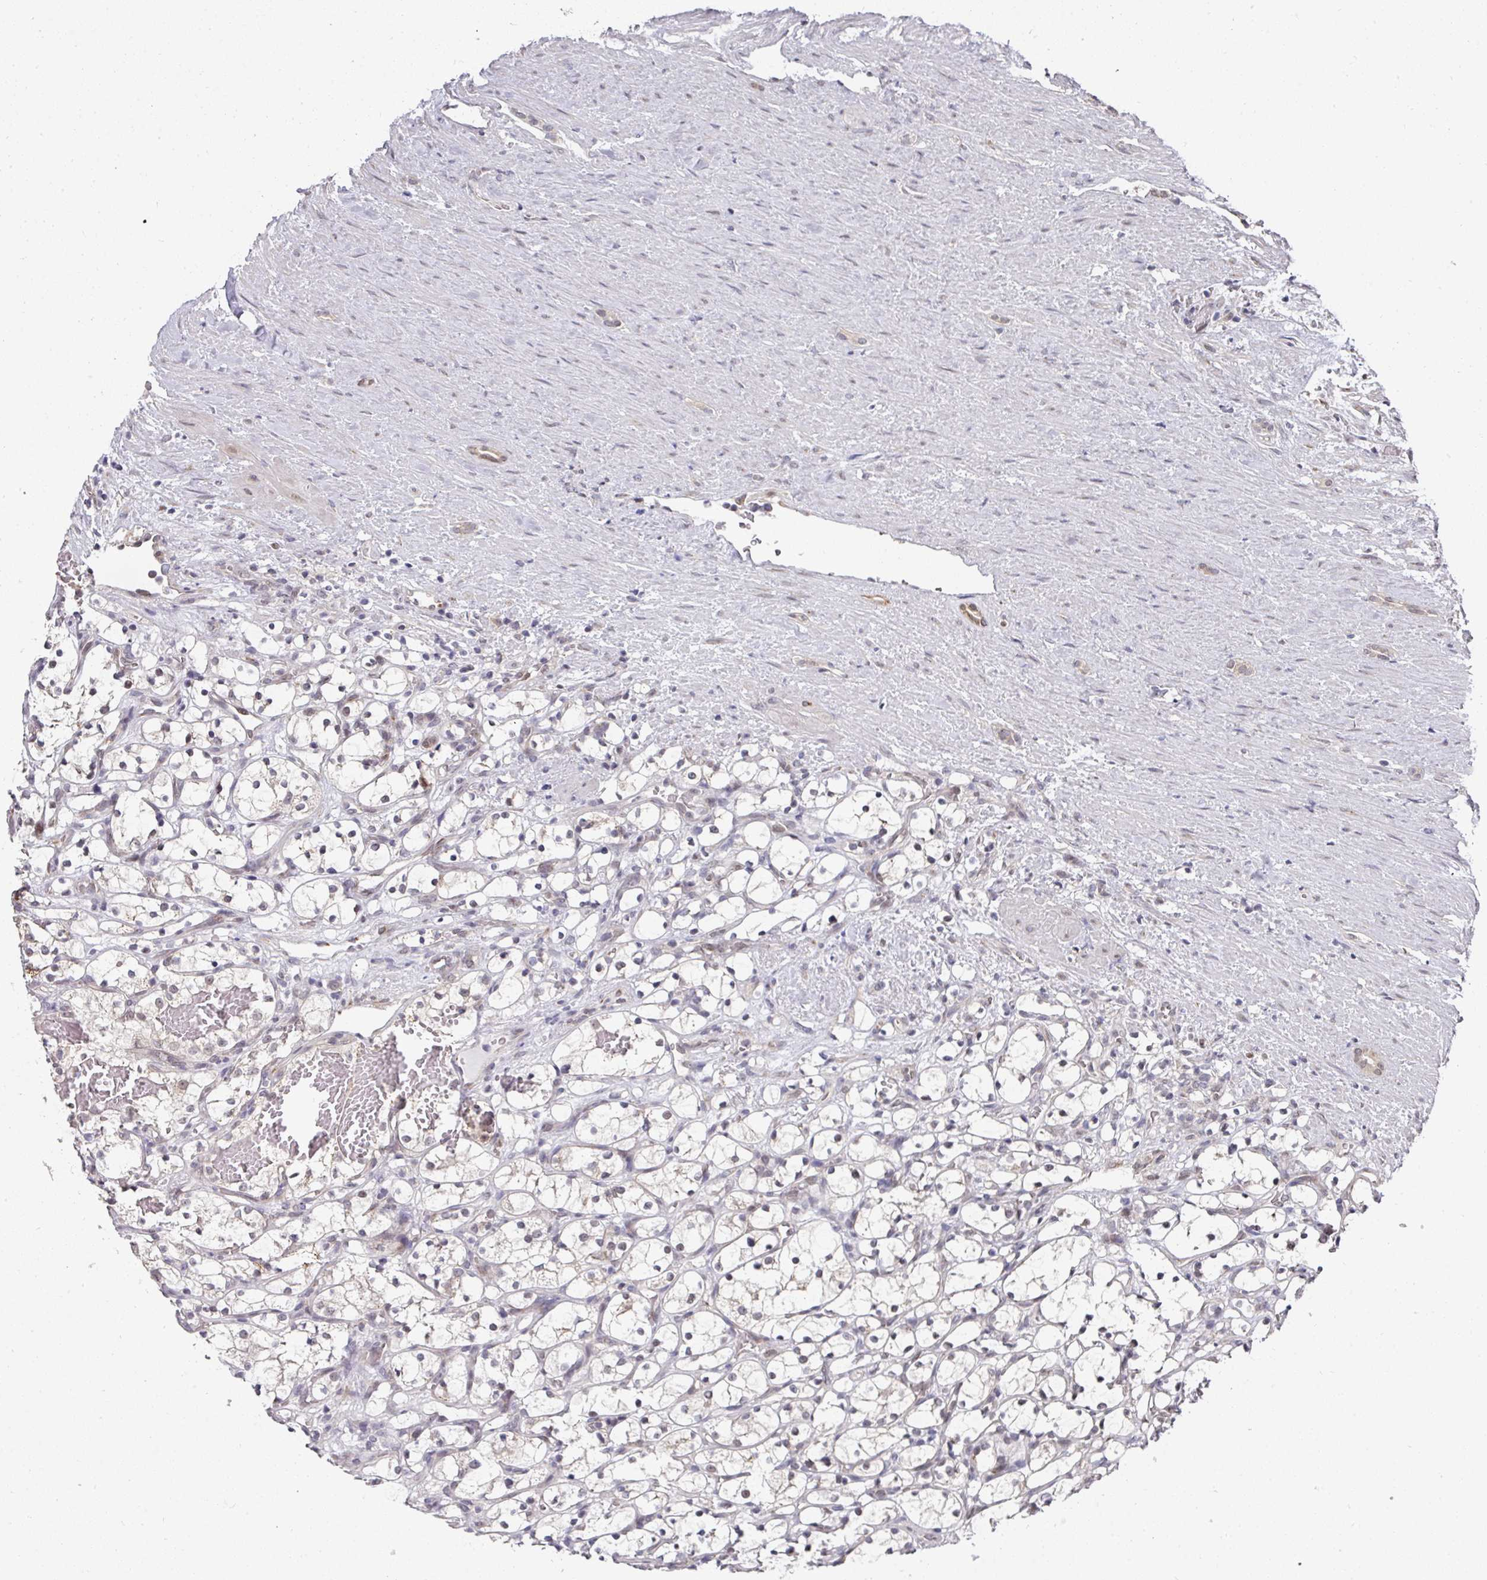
{"staining": {"intensity": "negative", "quantity": "none", "location": "none"}, "tissue": "renal cancer", "cell_type": "Tumor cells", "image_type": "cancer", "snomed": [{"axis": "morphology", "description": "Adenocarcinoma, NOS"}, {"axis": "topography", "description": "Kidney"}], "caption": "Immunohistochemistry (IHC) of renal cancer (adenocarcinoma) exhibits no positivity in tumor cells.", "gene": "C18orf25", "patient": {"sex": "female", "age": 69}}